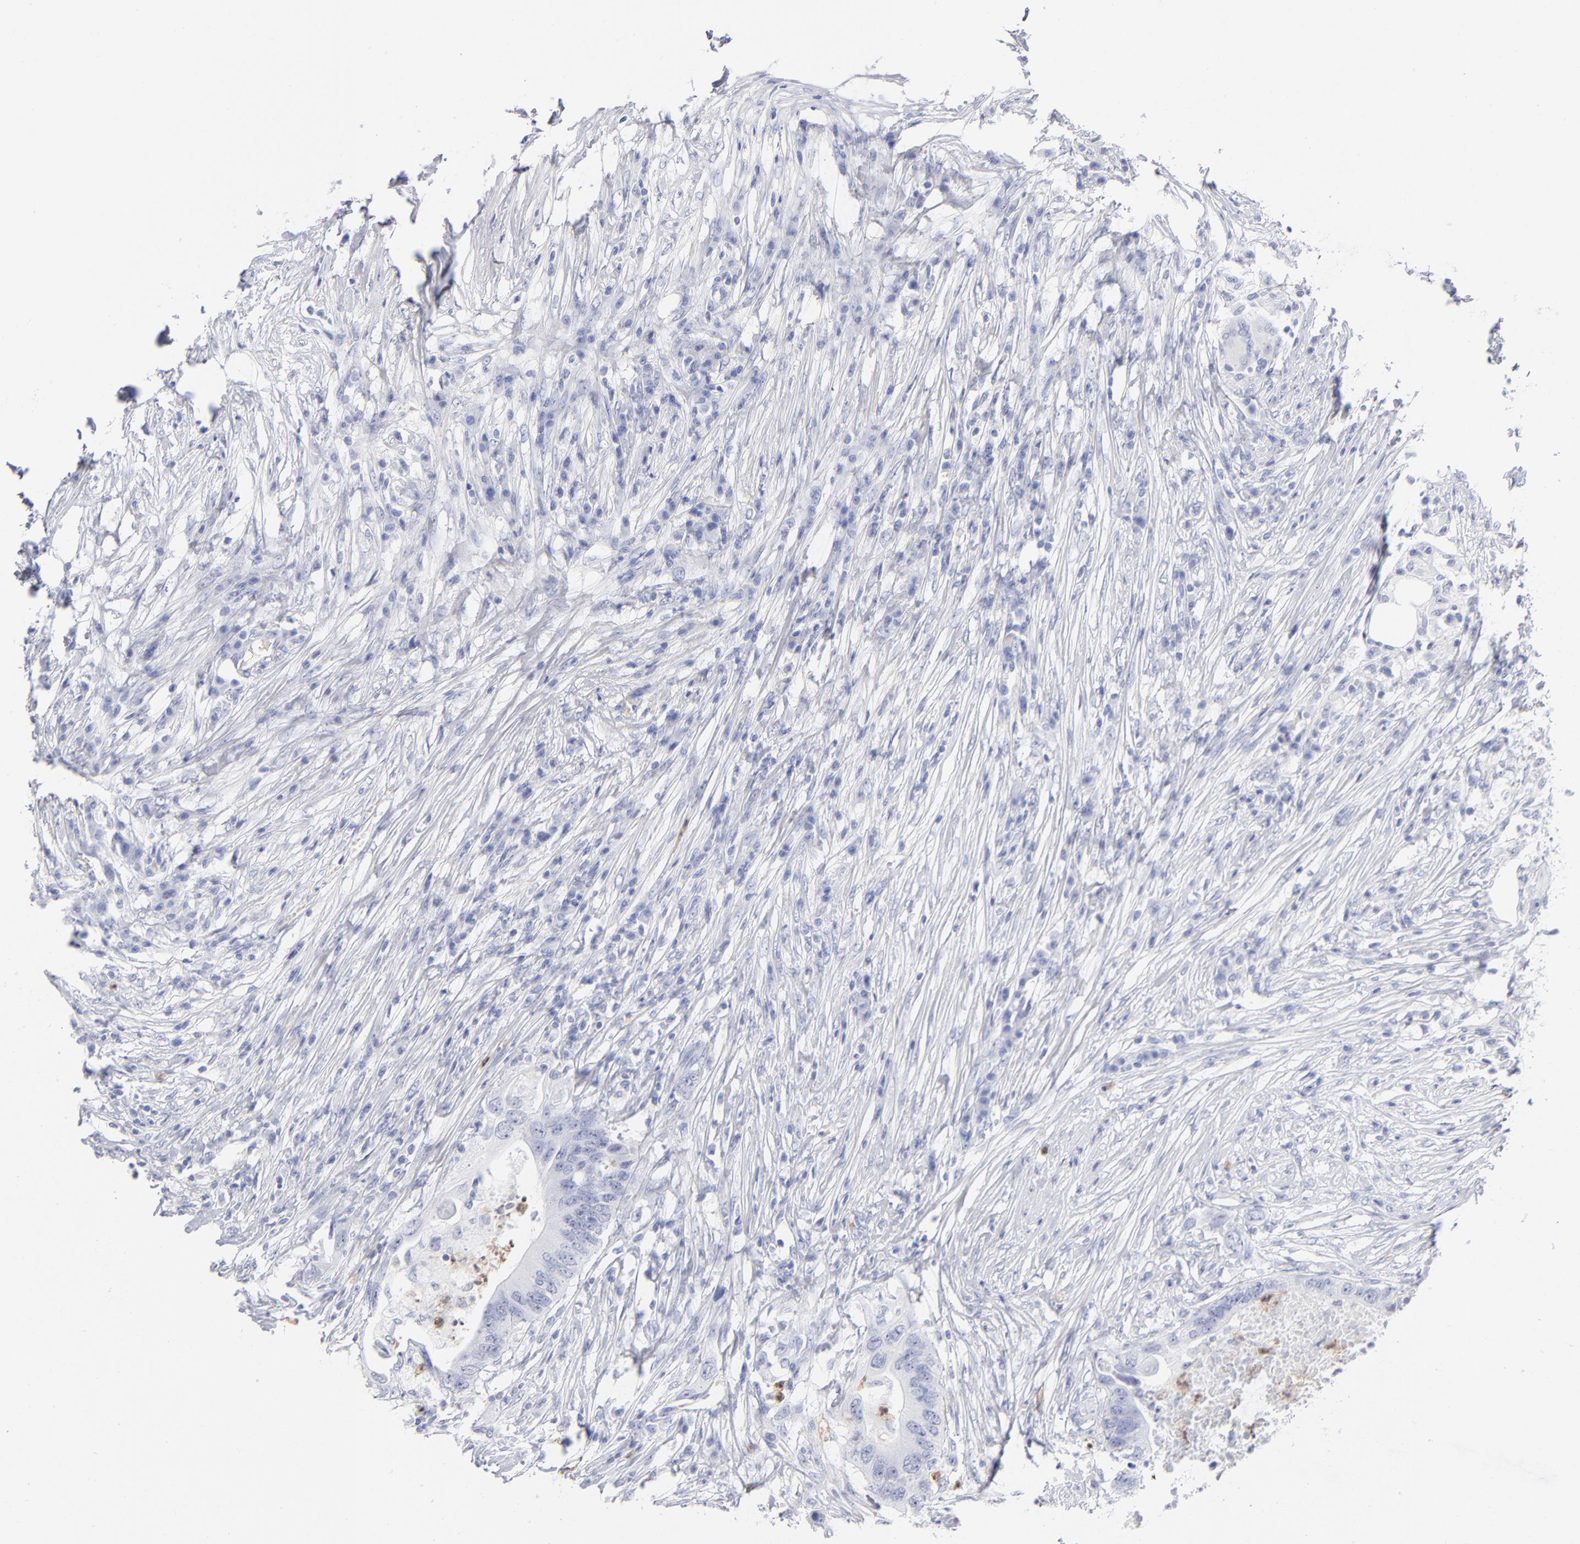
{"staining": {"intensity": "negative", "quantity": "none", "location": "none"}, "tissue": "colorectal cancer", "cell_type": "Tumor cells", "image_type": "cancer", "snomed": [{"axis": "morphology", "description": "Adenocarcinoma, NOS"}, {"axis": "topography", "description": "Colon"}], "caption": "The image reveals no staining of tumor cells in colorectal cancer.", "gene": "ARG1", "patient": {"sex": "male", "age": 71}}